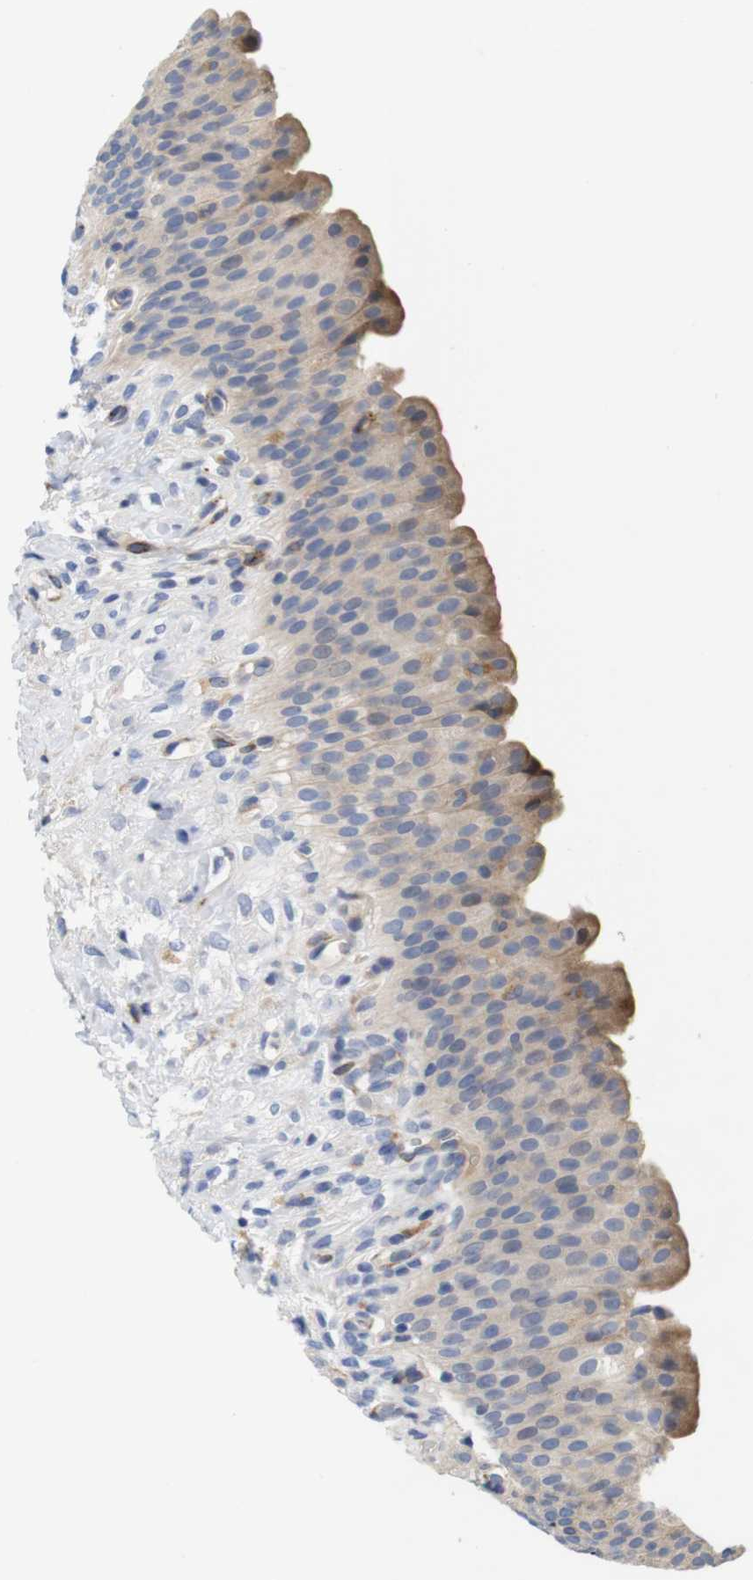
{"staining": {"intensity": "moderate", "quantity": "<25%", "location": "cytoplasmic/membranous"}, "tissue": "urinary bladder", "cell_type": "Urothelial cells", "image_type": "normal", "snomed": [{"axis": "morphology", "description": "Normal tissue, NOS"}, {"axis": "topography", "description": "Urinary bladder"}], "caption": "Immunohistochemical staining of normal urinary bladder displays low levels of moderate cytoplasmic/membranous expression in approximately <25% of urothelial cells.", "gene": "SPRY3", "patient": {"sex": "female", "age": 79}}